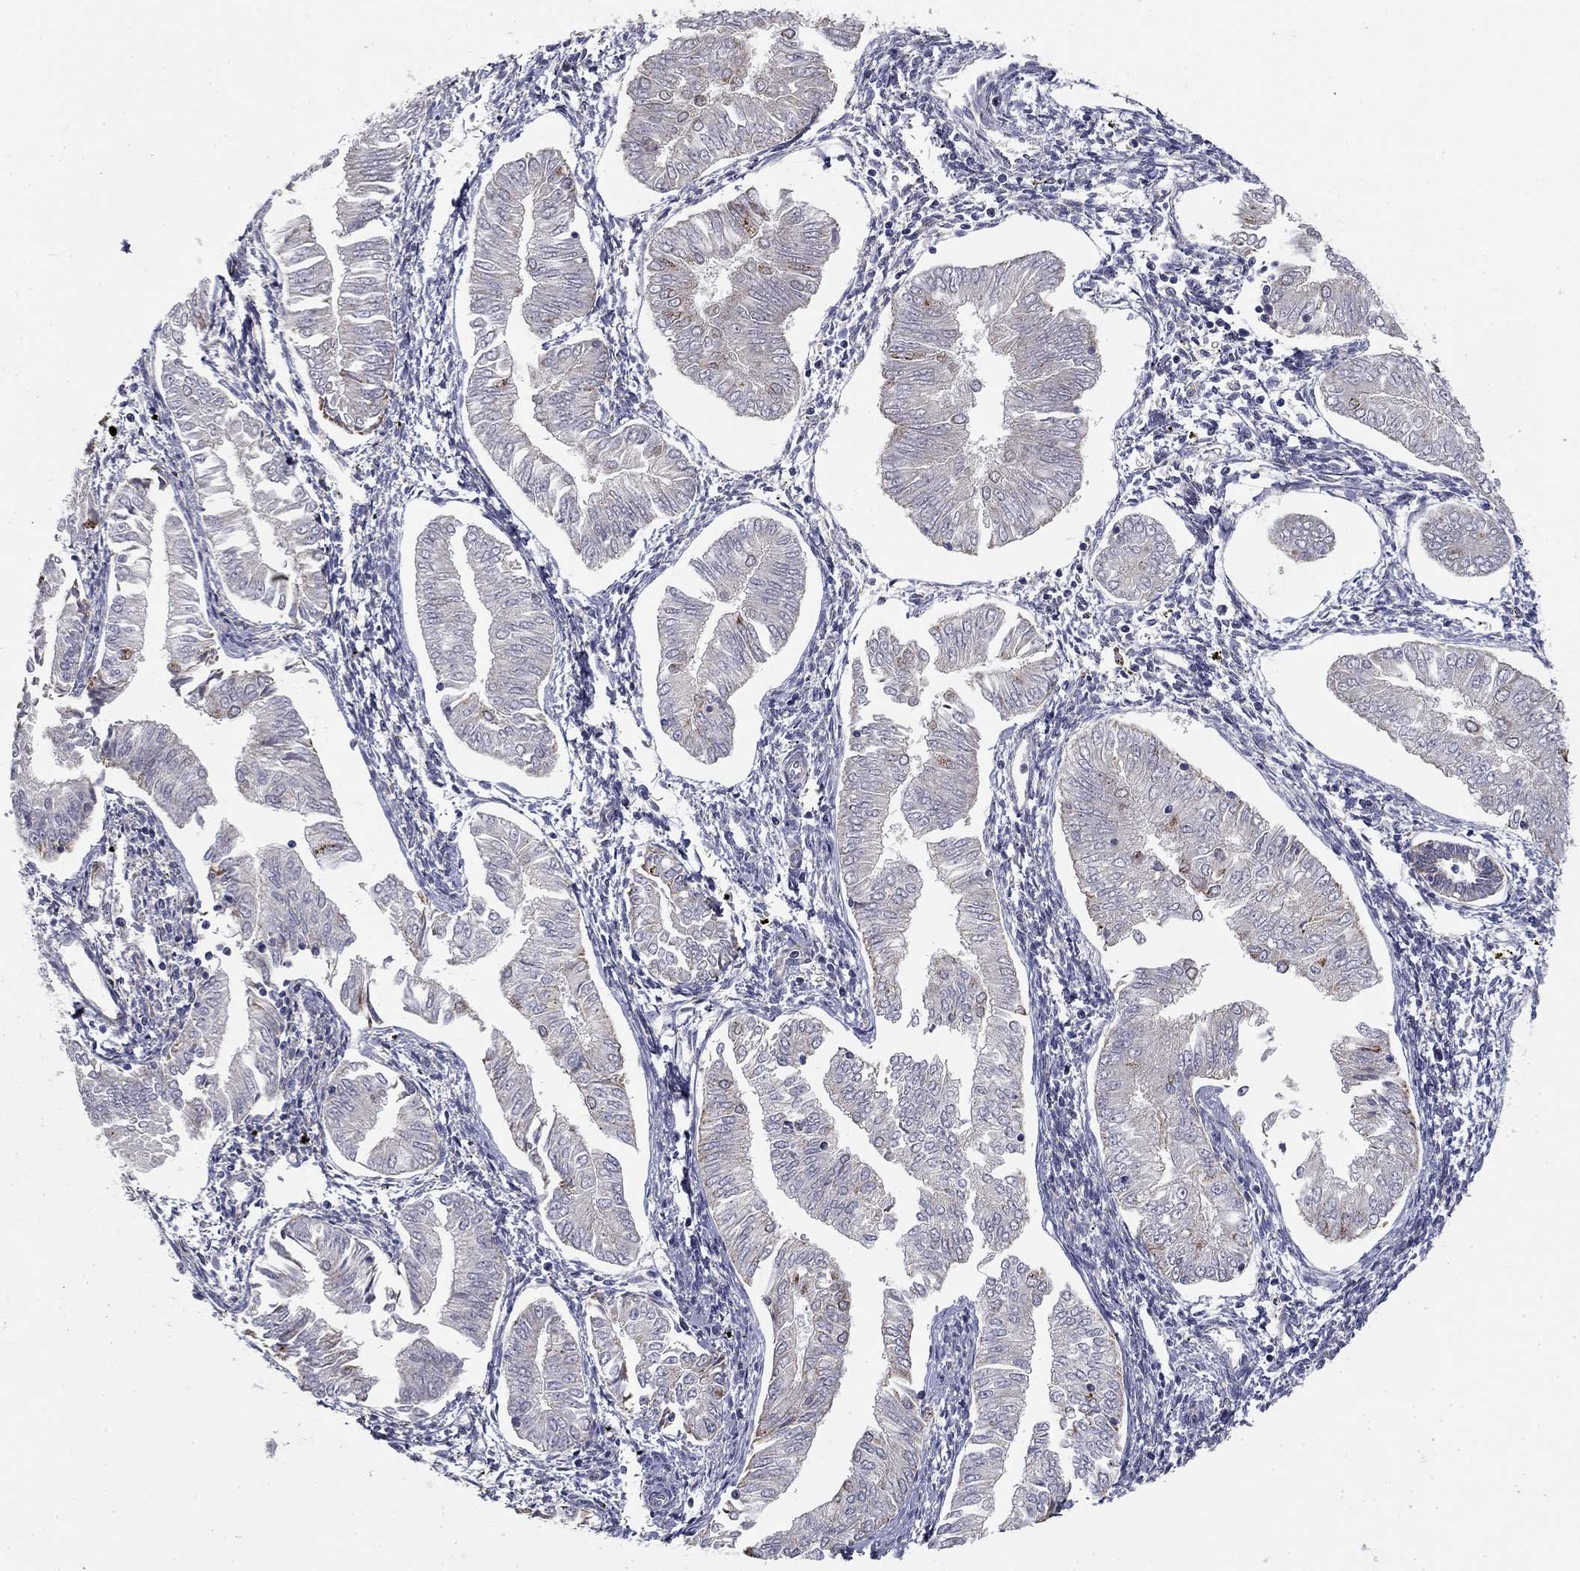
{"staining": {"intensity": "negative", "quantity": "none", "location": "none"}, "tissue": "endometrial cancer", "cell_type": "Tumor cells", "image_type": "cancer", "snomed": [{"axis": "morphology", "description": "Adenocarcinoma, NOS"}, {"axis": "topography", "description": "Endometrium"}], "caption": "Immunohistochemistry (IHC) micrograph of human endometrial cancer stained for a protein (brown), which reveals no expression in tumor cells.", "gene": "SLC2A9", "patient": {"sex": "female", "age": 53}}